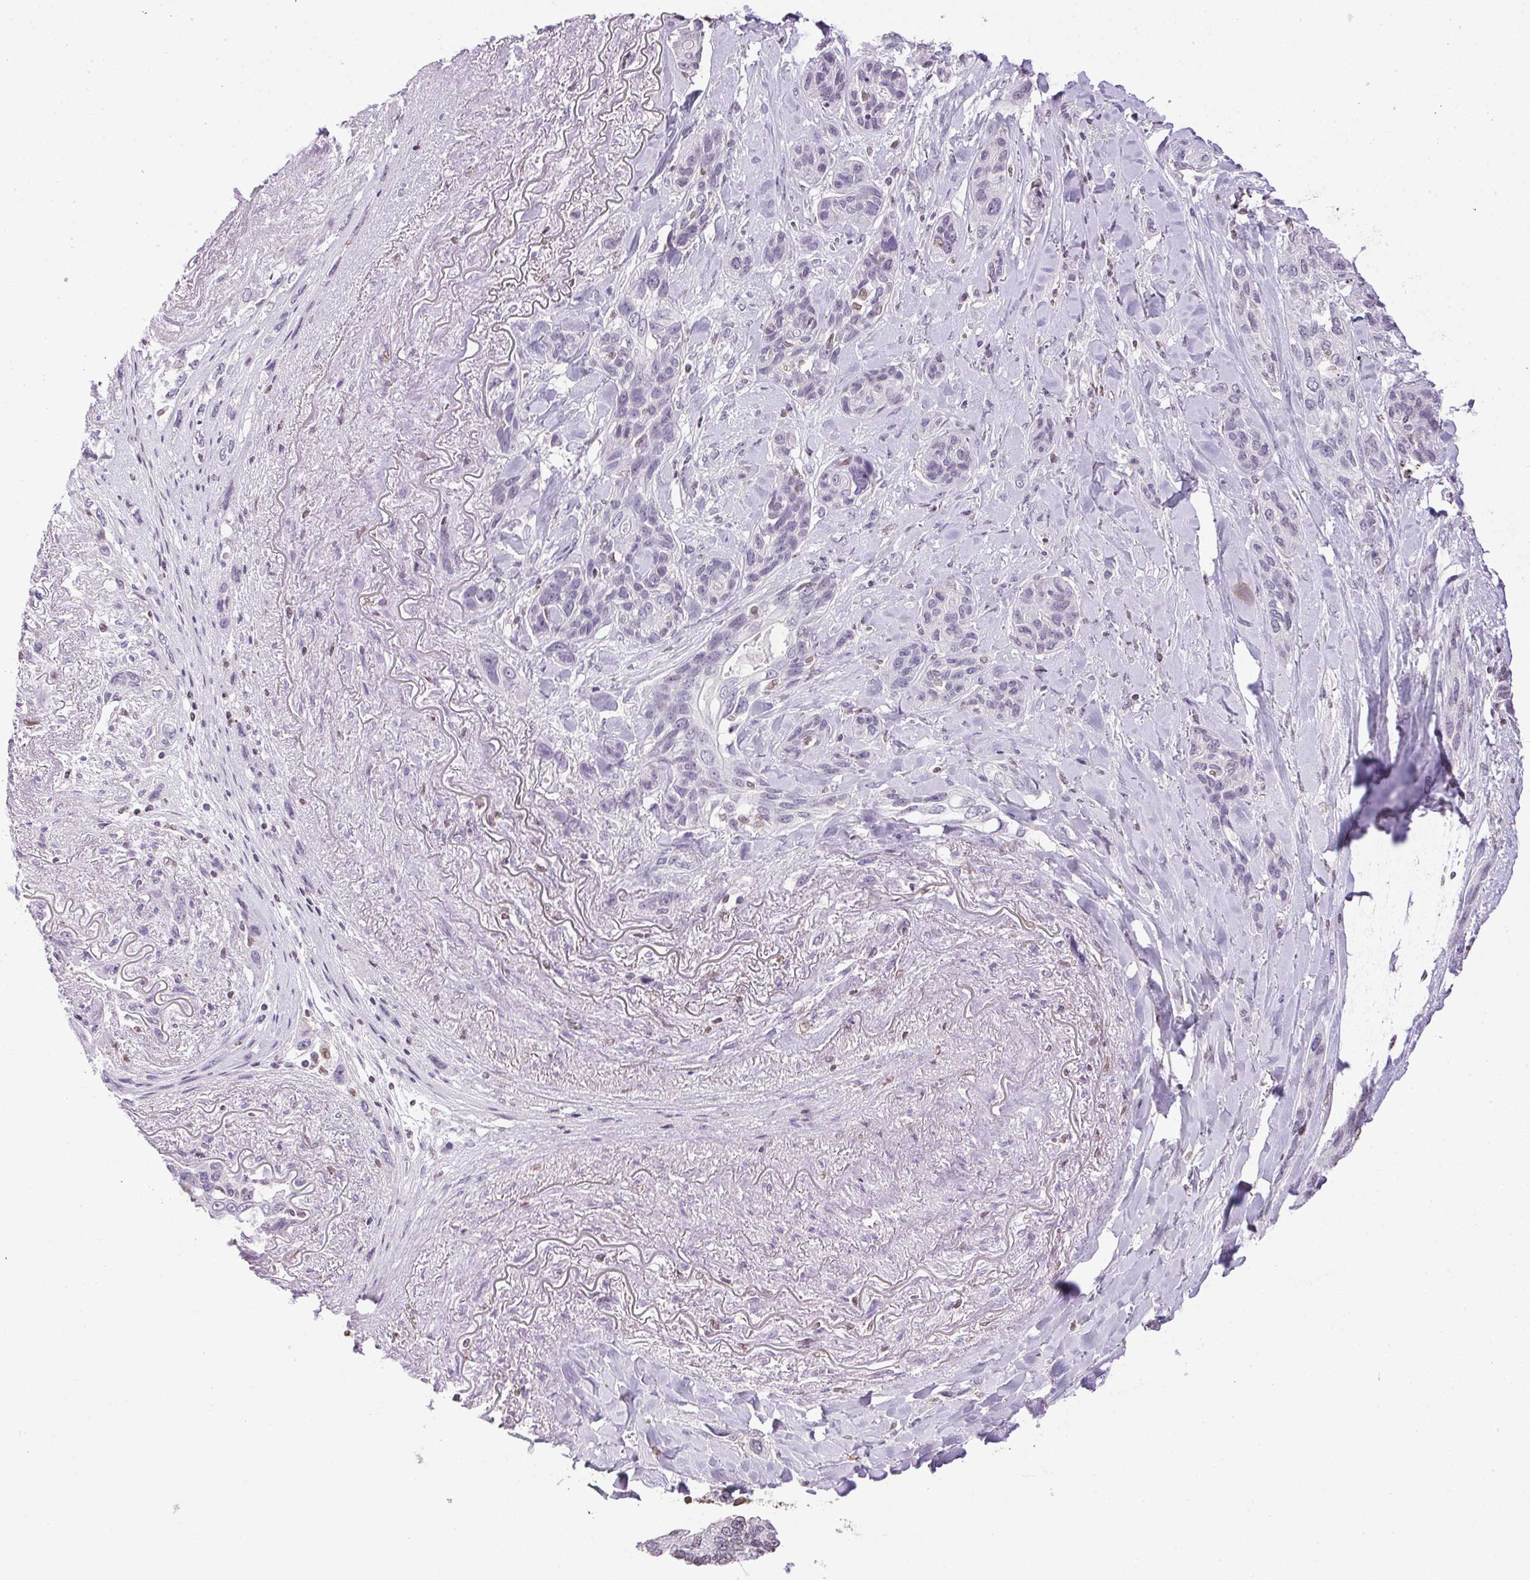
{"staining": {"intensity": "negative", "quantity": "none", "location": "none"}, "tissue": "lung cancer", "cell_type": "Tumor cells", "image_type": "cancer", "snomed": [{"axis": "morphology", "description": "Squamous cell carcinoma, NOS"}, {"axis": "topography", "description": "Lung"}], "caption": "A histopathology image of human lung squamous cell carcinoma is negative for staining in tumor cells.", "gene": "PRL", "patient": {"sex": "female", "age": 70}}